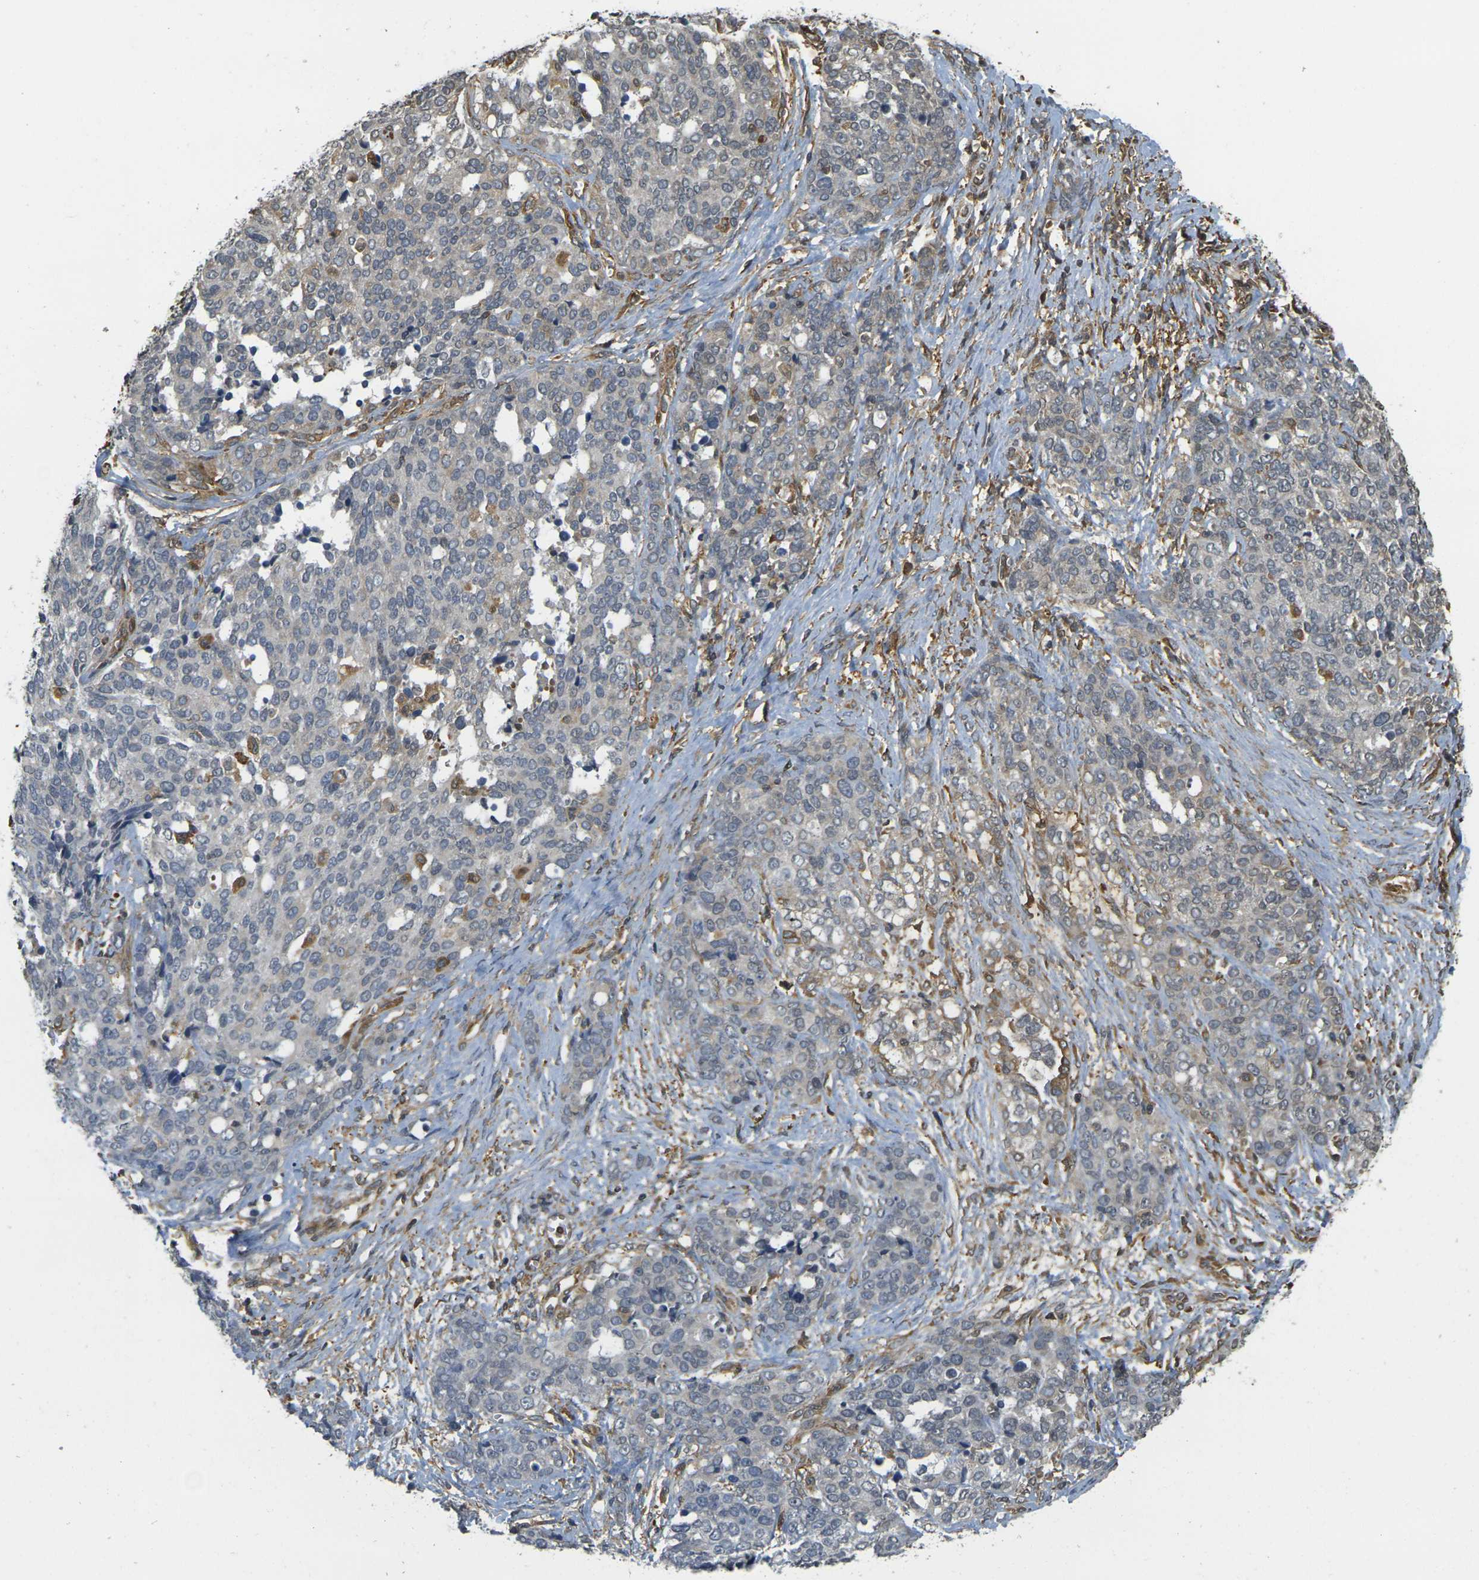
{"staining": {"intensity": "negative", "quantity": "none", "location": "none"}, "tissue": "ovarian cancer", "cell_type": "Tumor cells", "image_type": "cancer", "snomed": [{"axis": "morphology", "description": "Cystadenocarcinoma, serous, NOS"}, {"axis": "topography", "description": "Ovary"}], "caption": "Immunohistochemical staining of ovarian cancer reveals no significant positivity in tumor cells.", "gene": "CAST", "patient": {"sex": "female", "age": 44}}